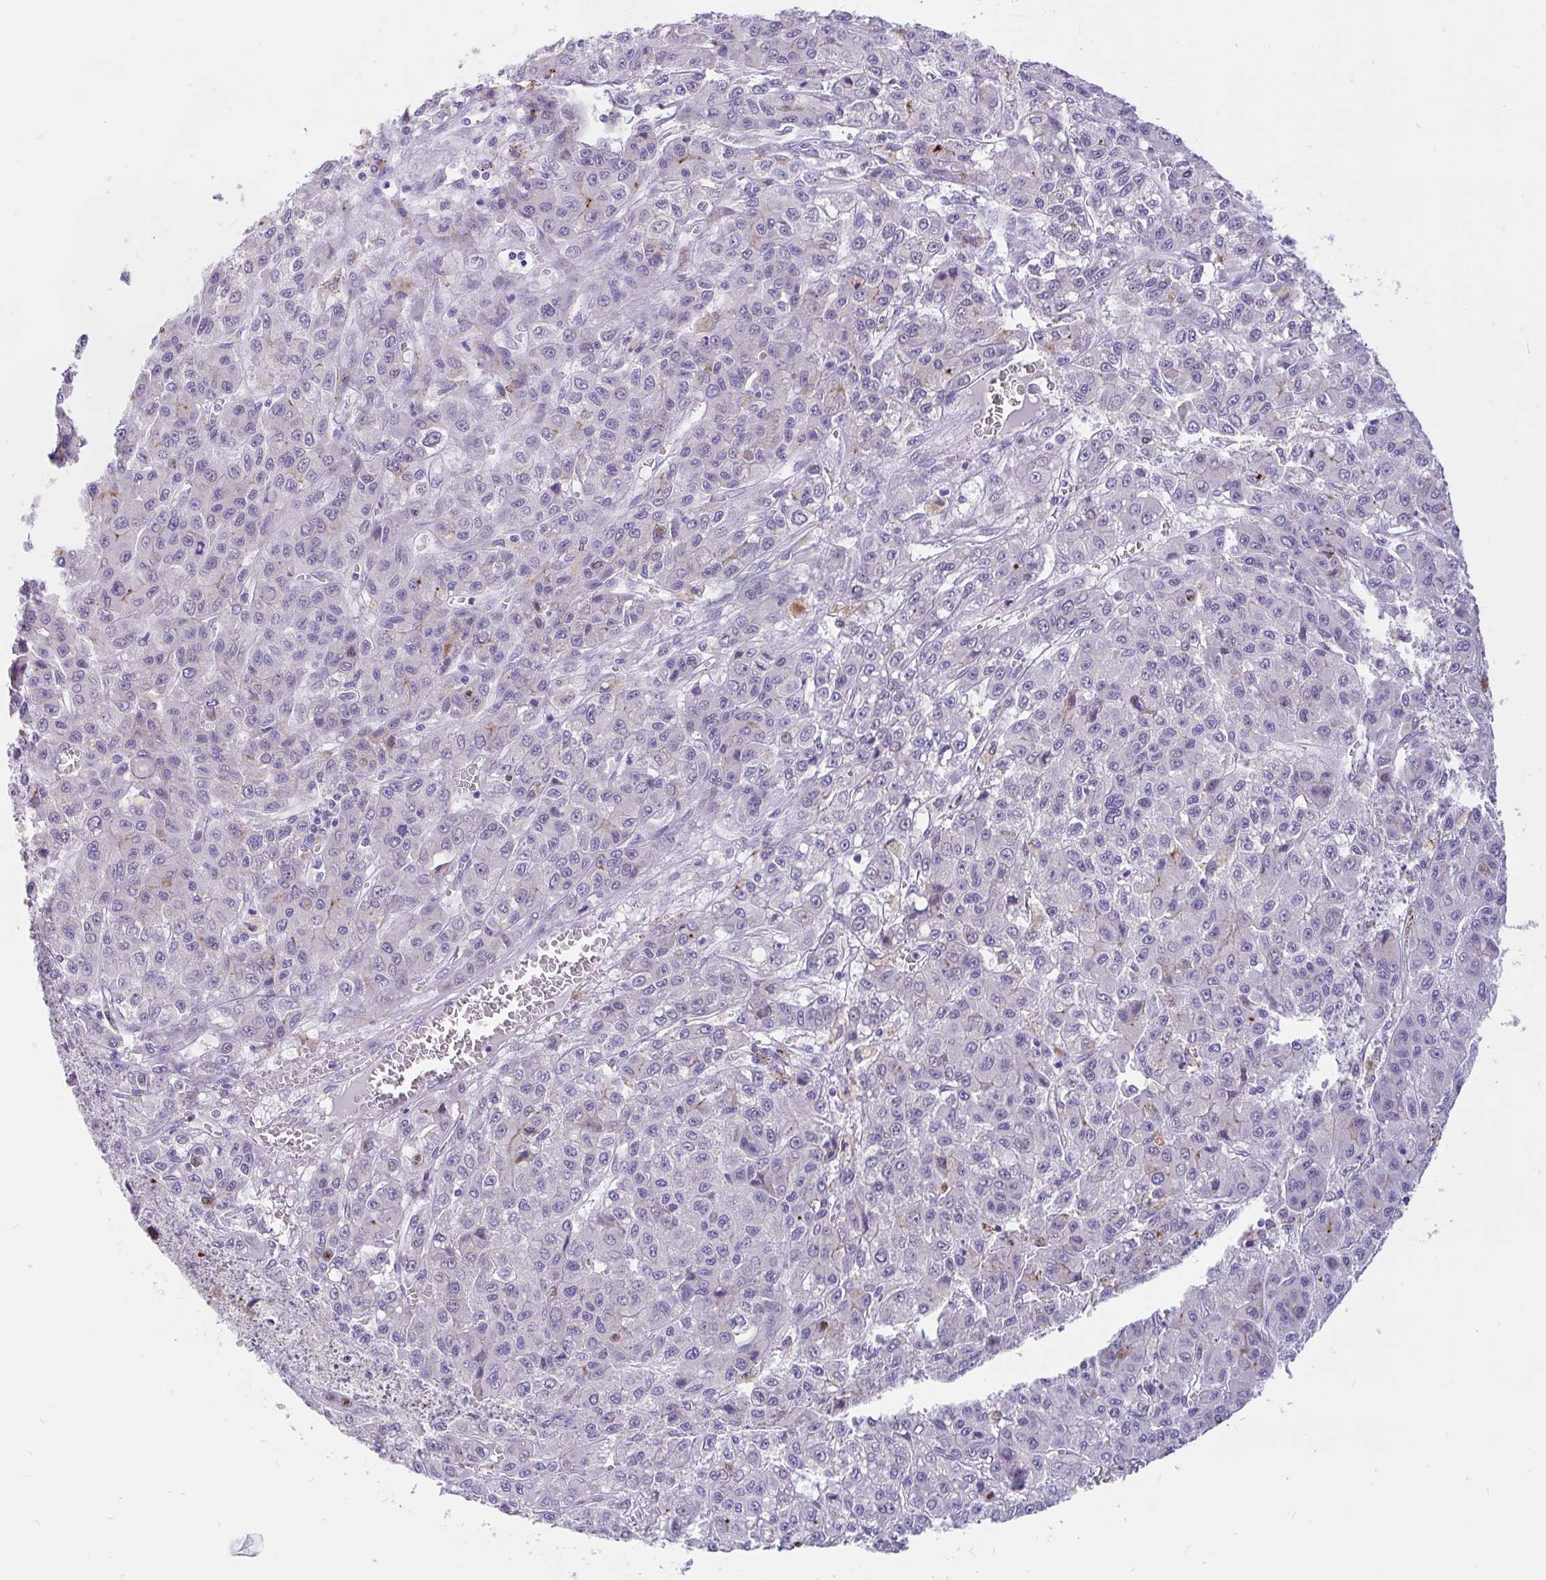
{"staining": {"intensity": "negative", "quantity": "none", "location": "none"}, "tissue": "liver cancer", "cell_type": "Tumor cells", "image_type": "cancer", "snomed": [{"axis": "morphology", "description": "Carcinoma, Hepatocellular, NOS"}, {"axis": "topography", "description": "Liver"}], "caption": "This histopathology image is of liver cancer stained with immunohistochemistry to label a protein in brown with the nuclei are counter-stained blue. There is no expression in tumor cells. (DAB (3,3'-diaminobenzidine) IHC with hematoxylin counter stain).", "gene": "KIAA2013", "patient": {"sex": "male", "age": 70}}